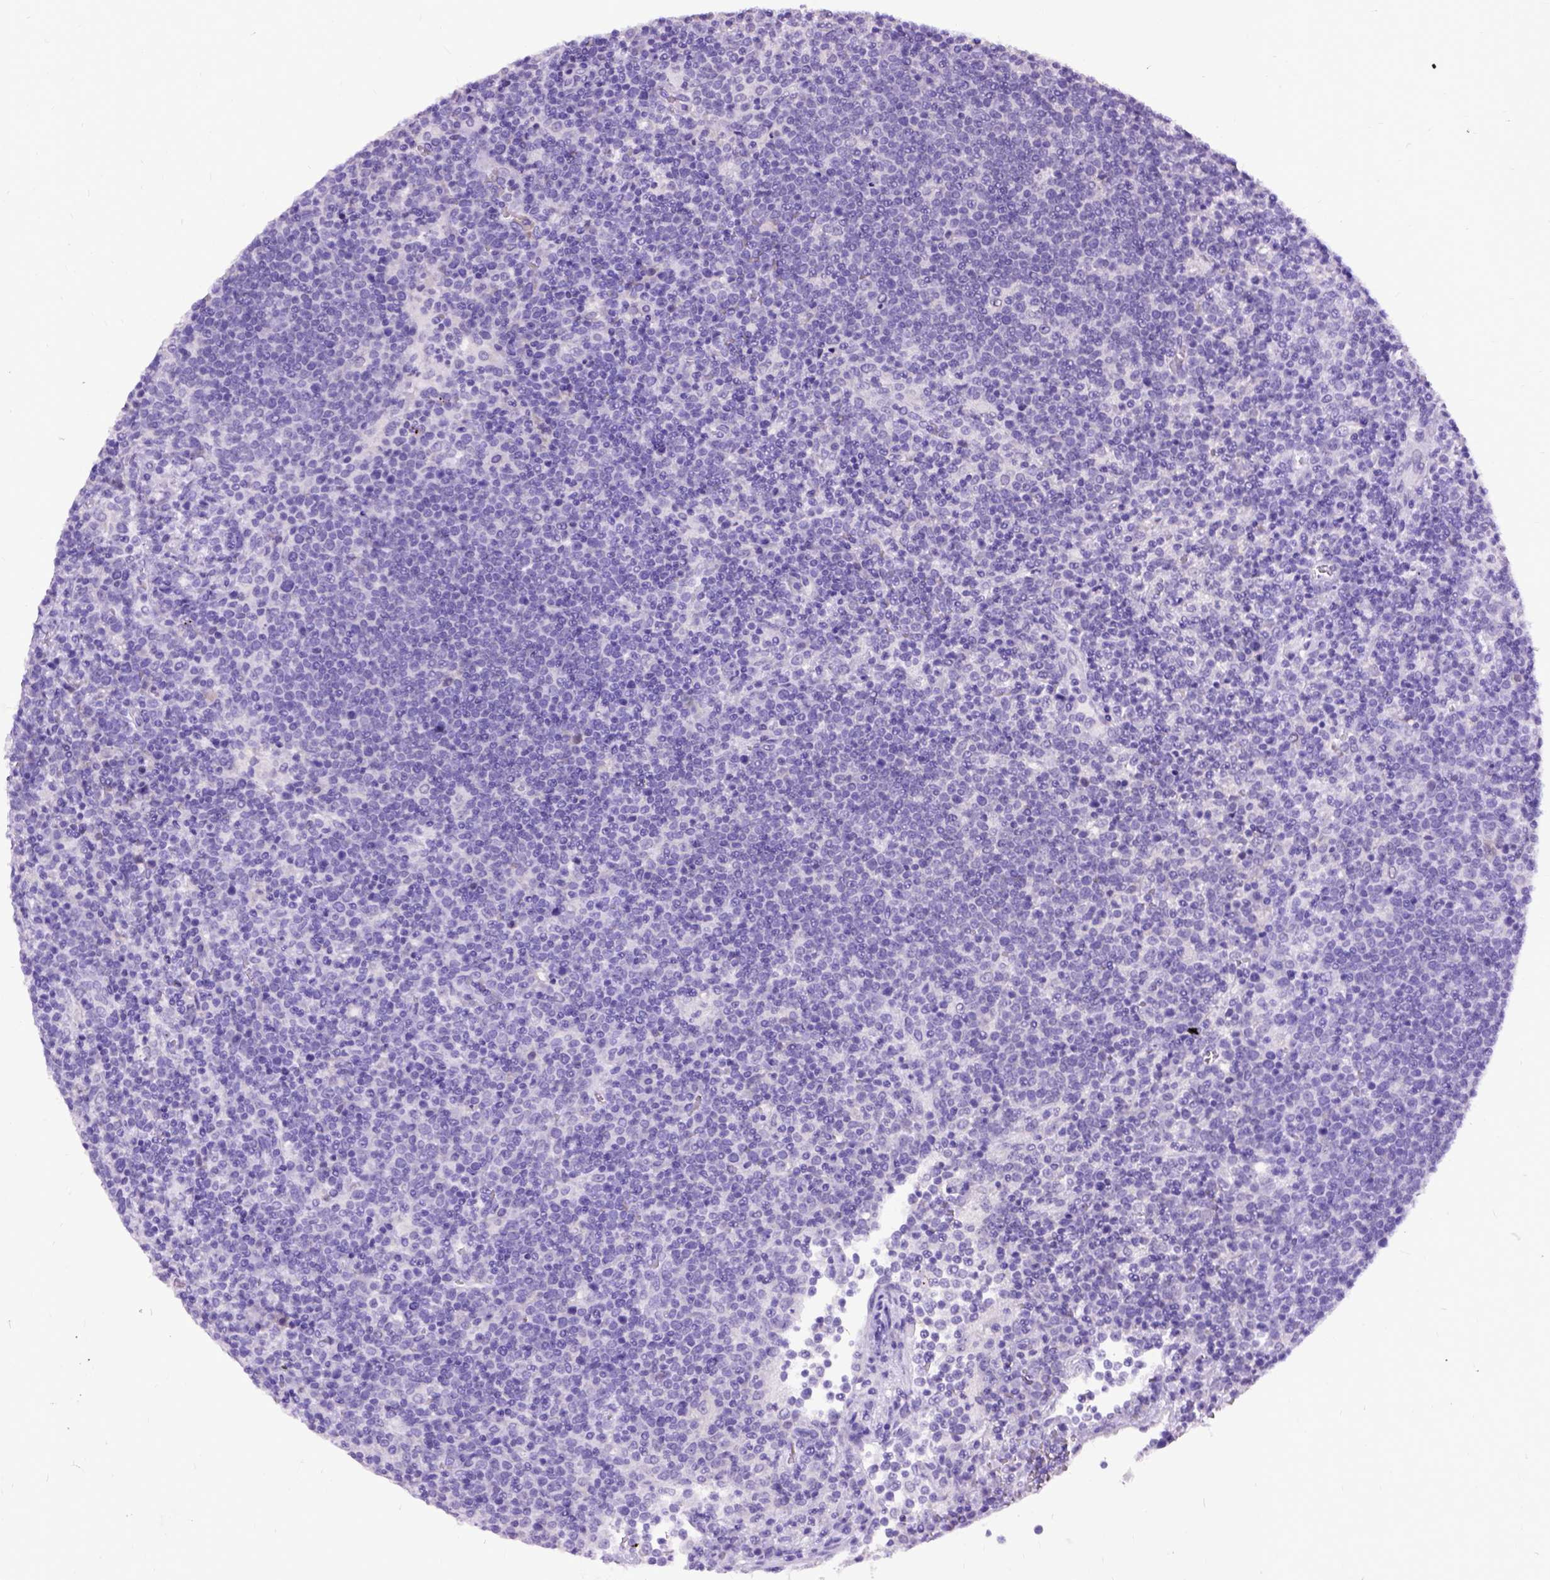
{"staining": {"intensity": "negative", "quantity": "none", "location": "none"}, "tissue": "lymphoma", "cell_type": "Tumor cells", "image_type": "cancer", "snomed": [{"axis": "morphology", "description": "Malignant lymphoma, non-Hodgkin's type, High grade"}, {"axis": "topography", "description": "Lymph node"}], "caption": "Tumor cells show no significant staining in lymphoma. (Brightfield microscopy of DAB IHC at high magnification).", "gene": "NEUROD4", "patient": {"sex": "male", "age": 61}}